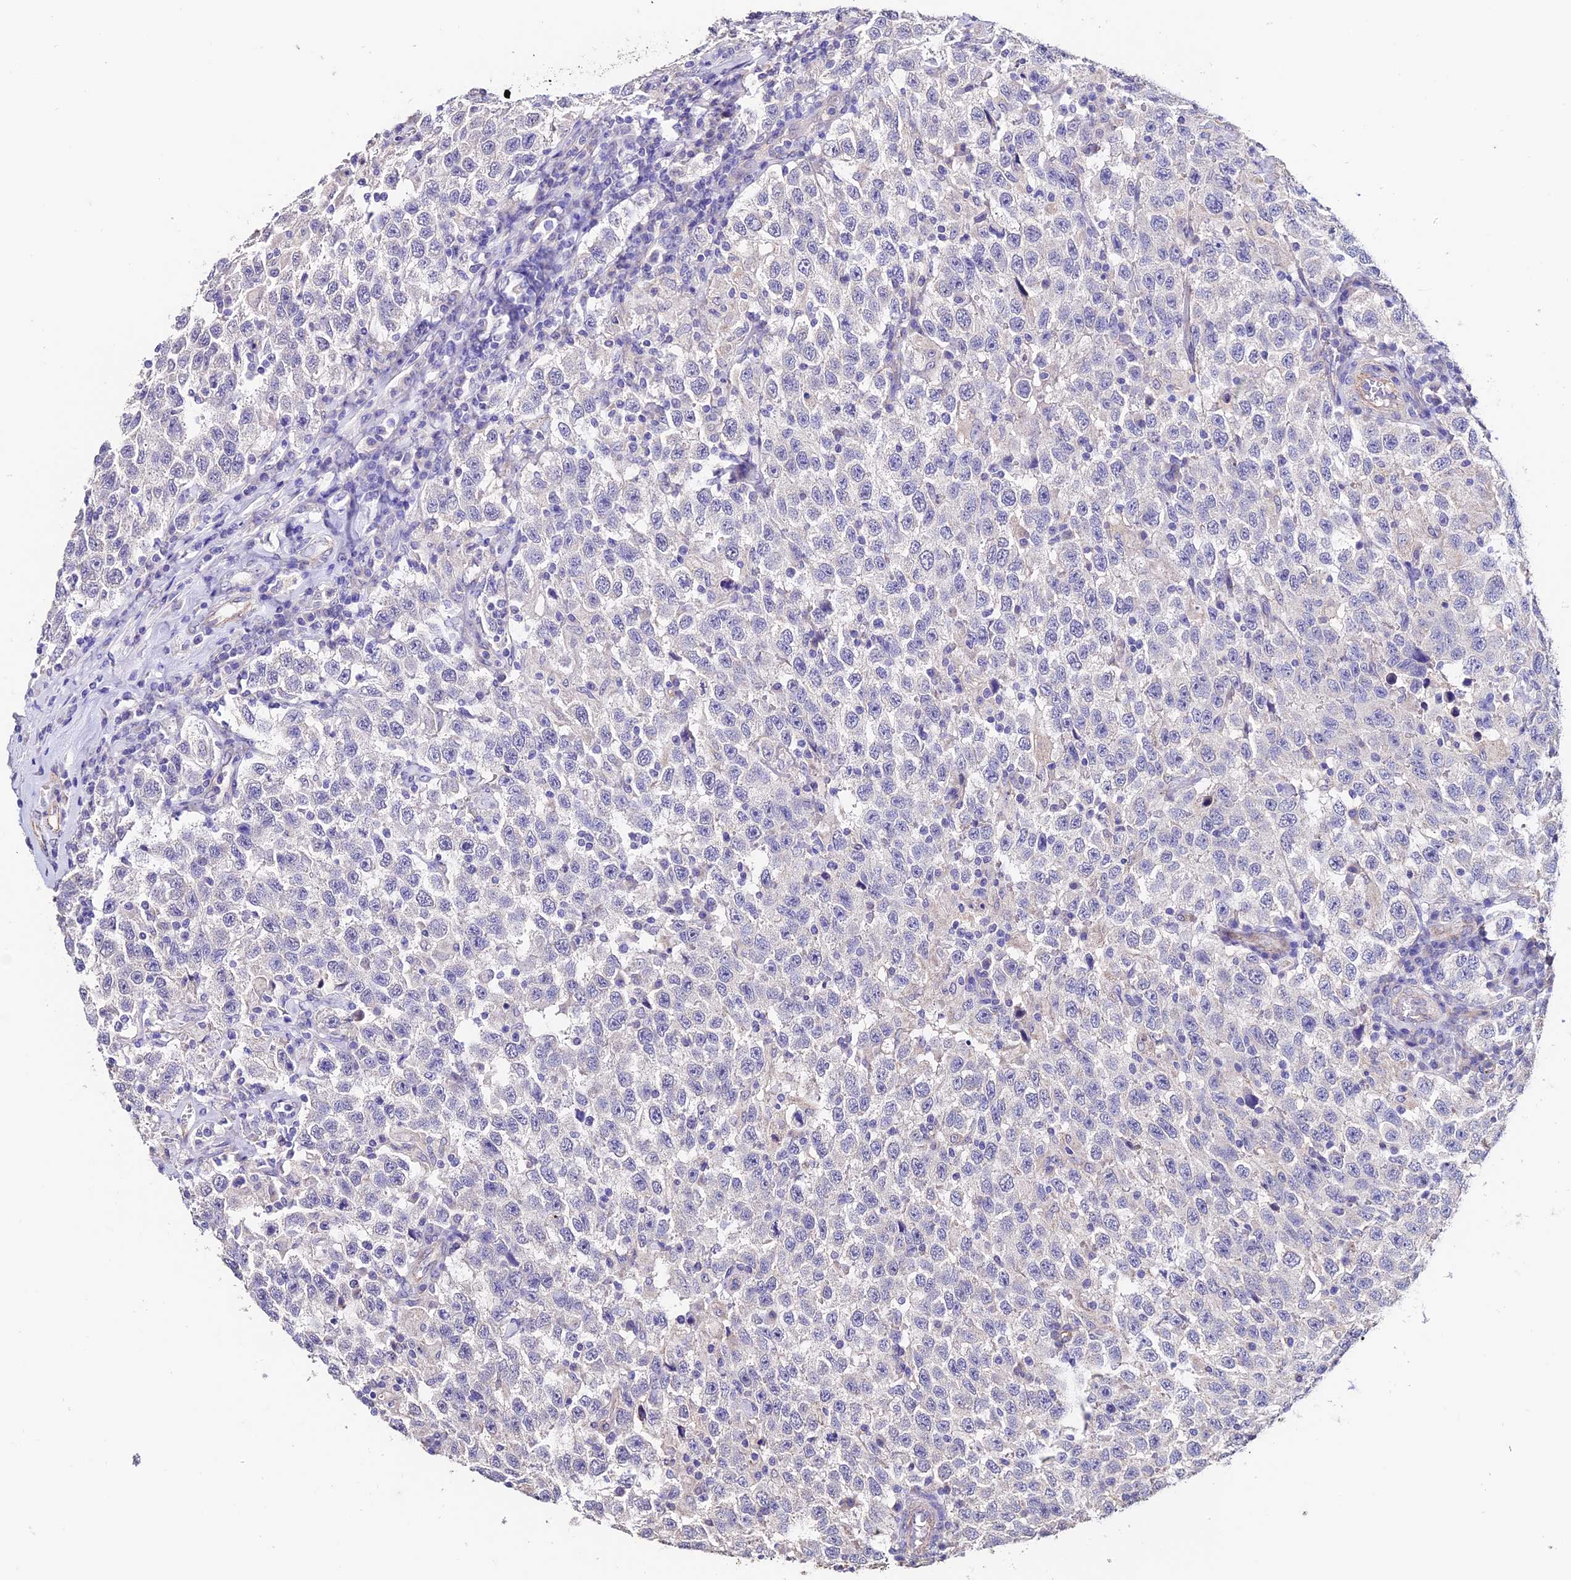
{"staining": {"intensity": "negative", "quantity": "none", "location": "none"}, "tissue": "testis cancer", "cell_type": "Tumor cells", "image_type": "cancer", "snomed": [{"axis": "morphology", "description": "Seminoma, NOS"}, {"axis": "topography", "description": "Testis"}], "caption": "A histopathology image of human seminoma (testis) is negative for staining in tumor cells.", "gene": "ESM1", "patient": {"sex": "male", "age": 41}}